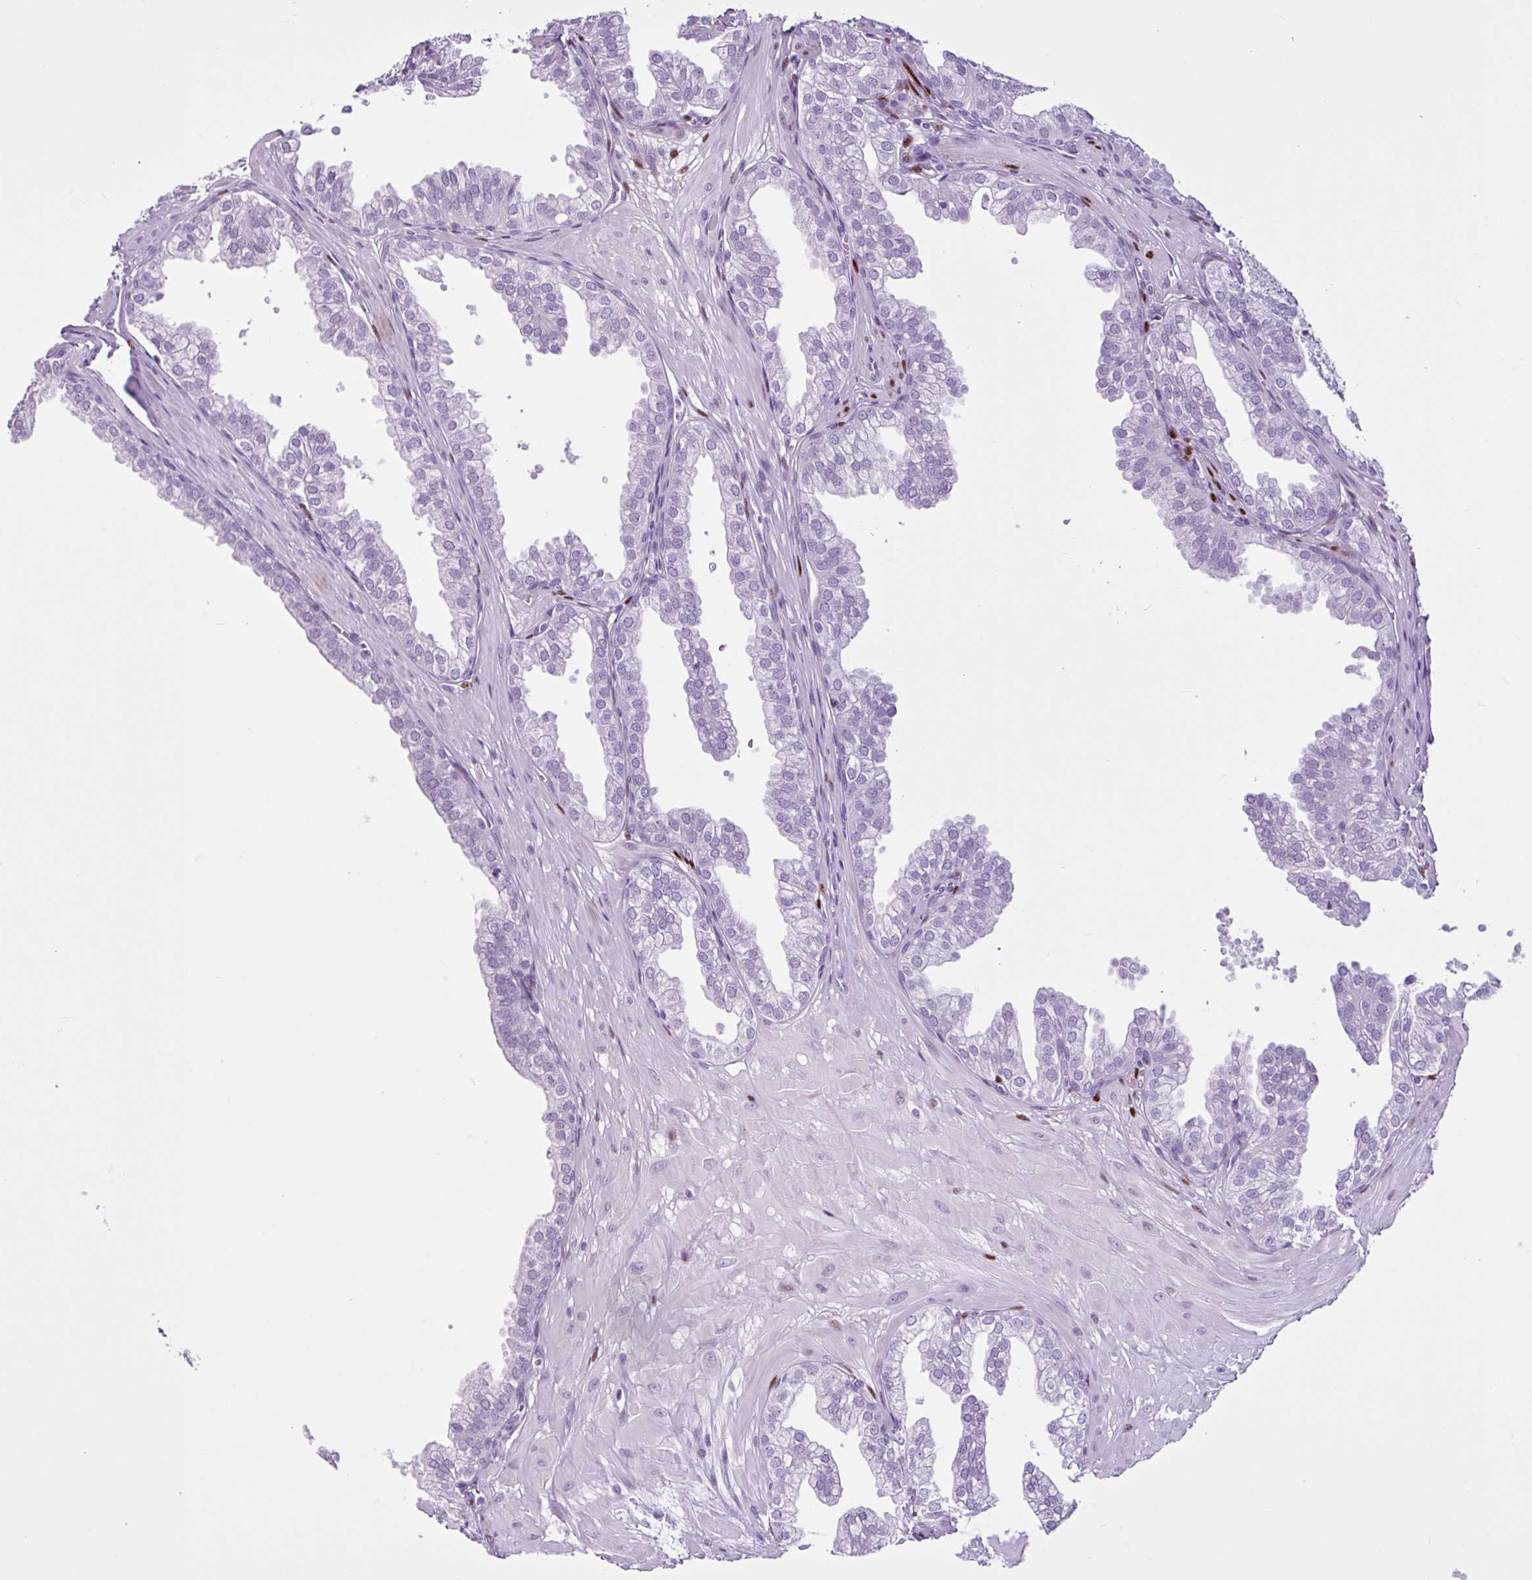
{"staining": {"intensity": "negative", "quantity": "none", "location": "none"}, "tissue": "prostate", "cell_type": "Glandular cells", "image_type": "normal", "snomed": [{"axis": "morphology", "description": "Normal tissue, NOS"}, {"axis": "topography", "description": "Prostate"}, {"axis": "topography", "description": "Peripheral nerve tissue"}], "caption": "Glandular cells are negative for brown protein staining in benign prostate. Brightfield microscopy of IHC stained with DAB (3,3'-diaminobenzidine) (brown) and hematoxylin (blue), captured at high magnification.", "gene": "PGR", "patient": {"sex": "male", "age": 55}}